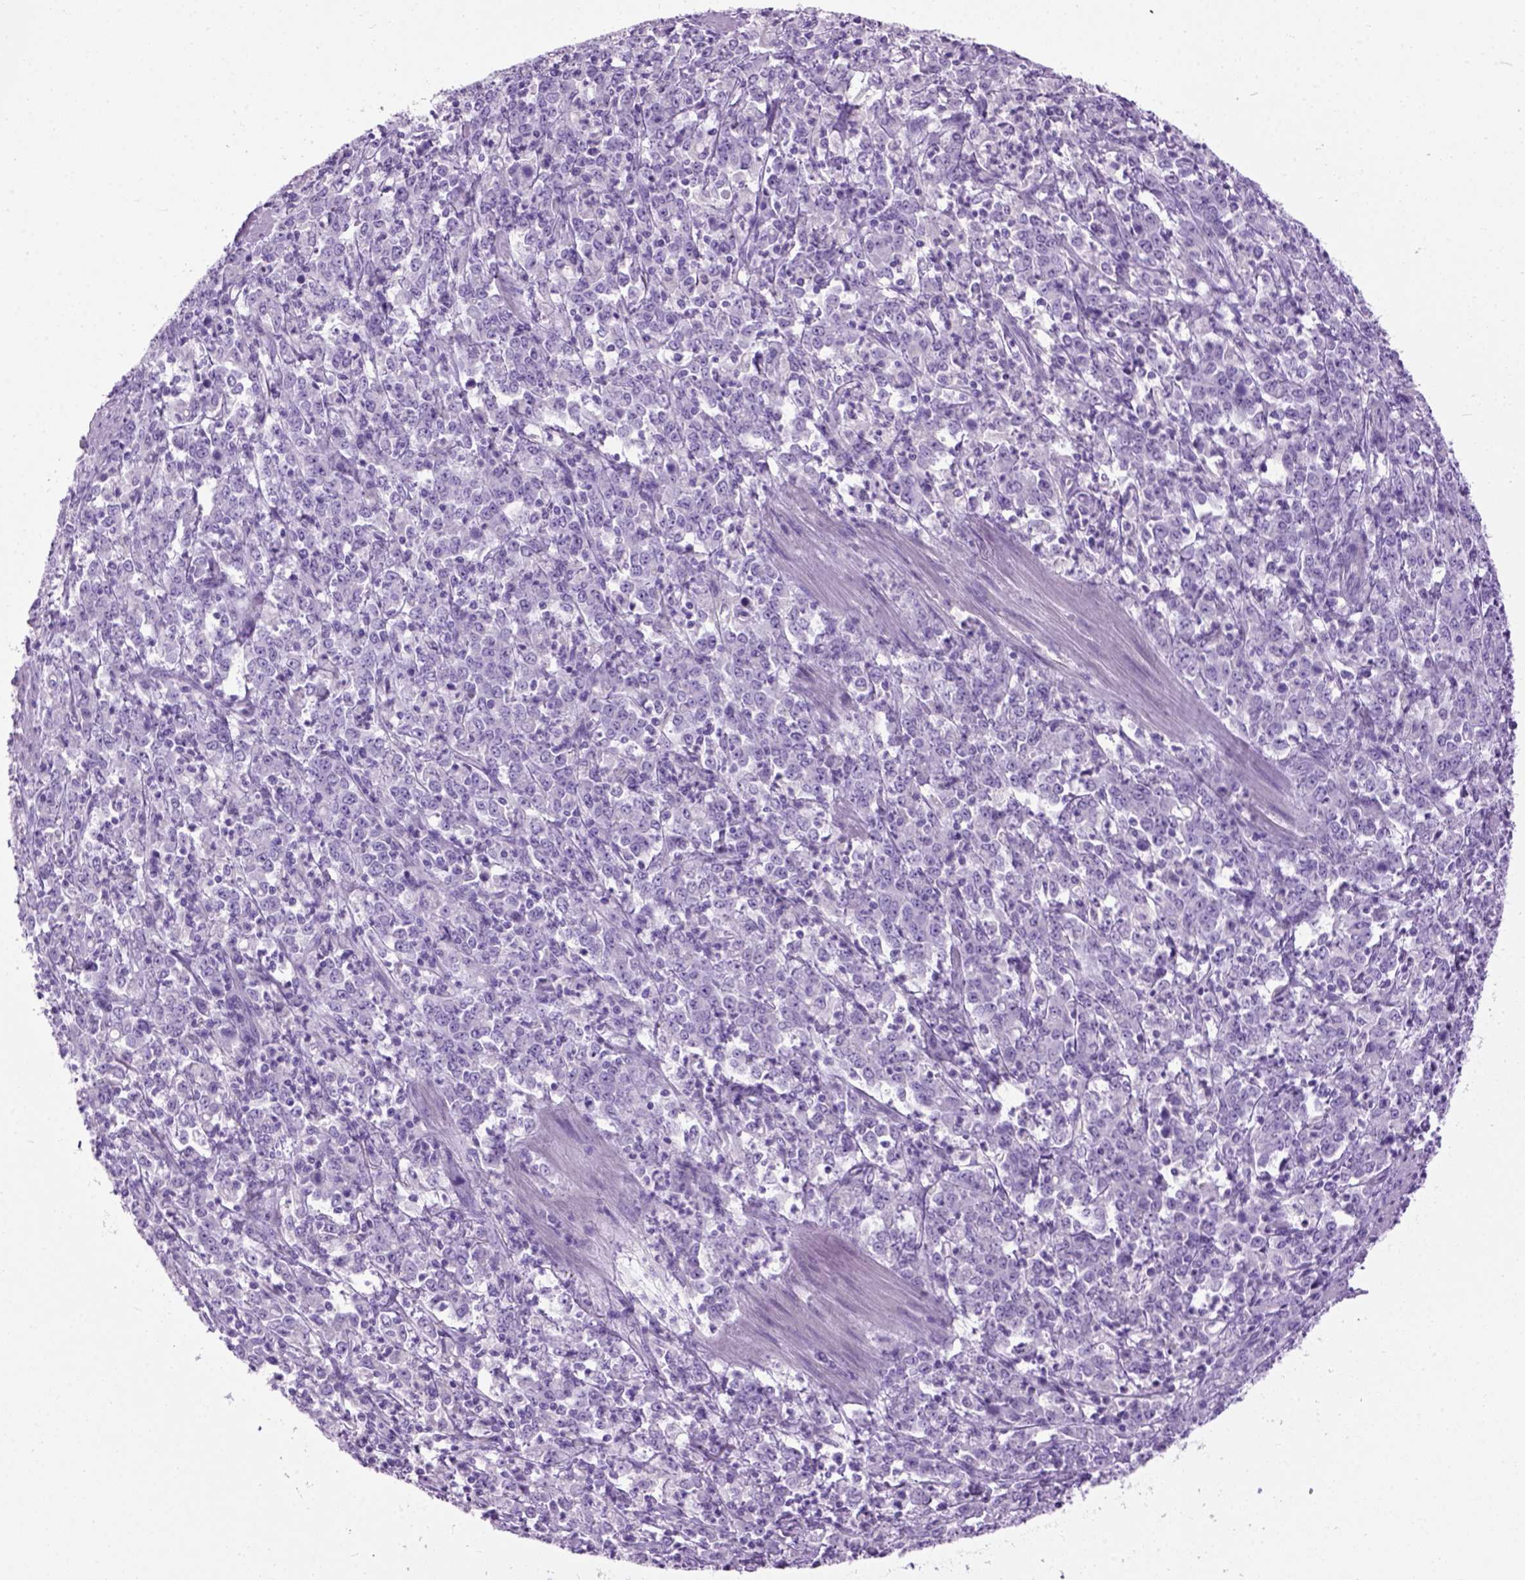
{"staining": {"intensity": "negative", "quantity": "none", "location": "none"}, "tissue": "stomach cancer", "cell_type": "Tumor cells", "image_type": "cancer", "snomed": [{"axis": "morphology", "description": "Adenocarcinoma, NOS"}, {"axis": "topography", "description": "Stomach, lower"}], "caption": "Adenocarcinoma (stomach) was stained to show a protein in brown. There is no significant positivity in tumor cells. (DAB immunohistochemistry (IHC), high magnification).", "gene": "GABRB2", "patient": {"sex": "female", "age": 71}}